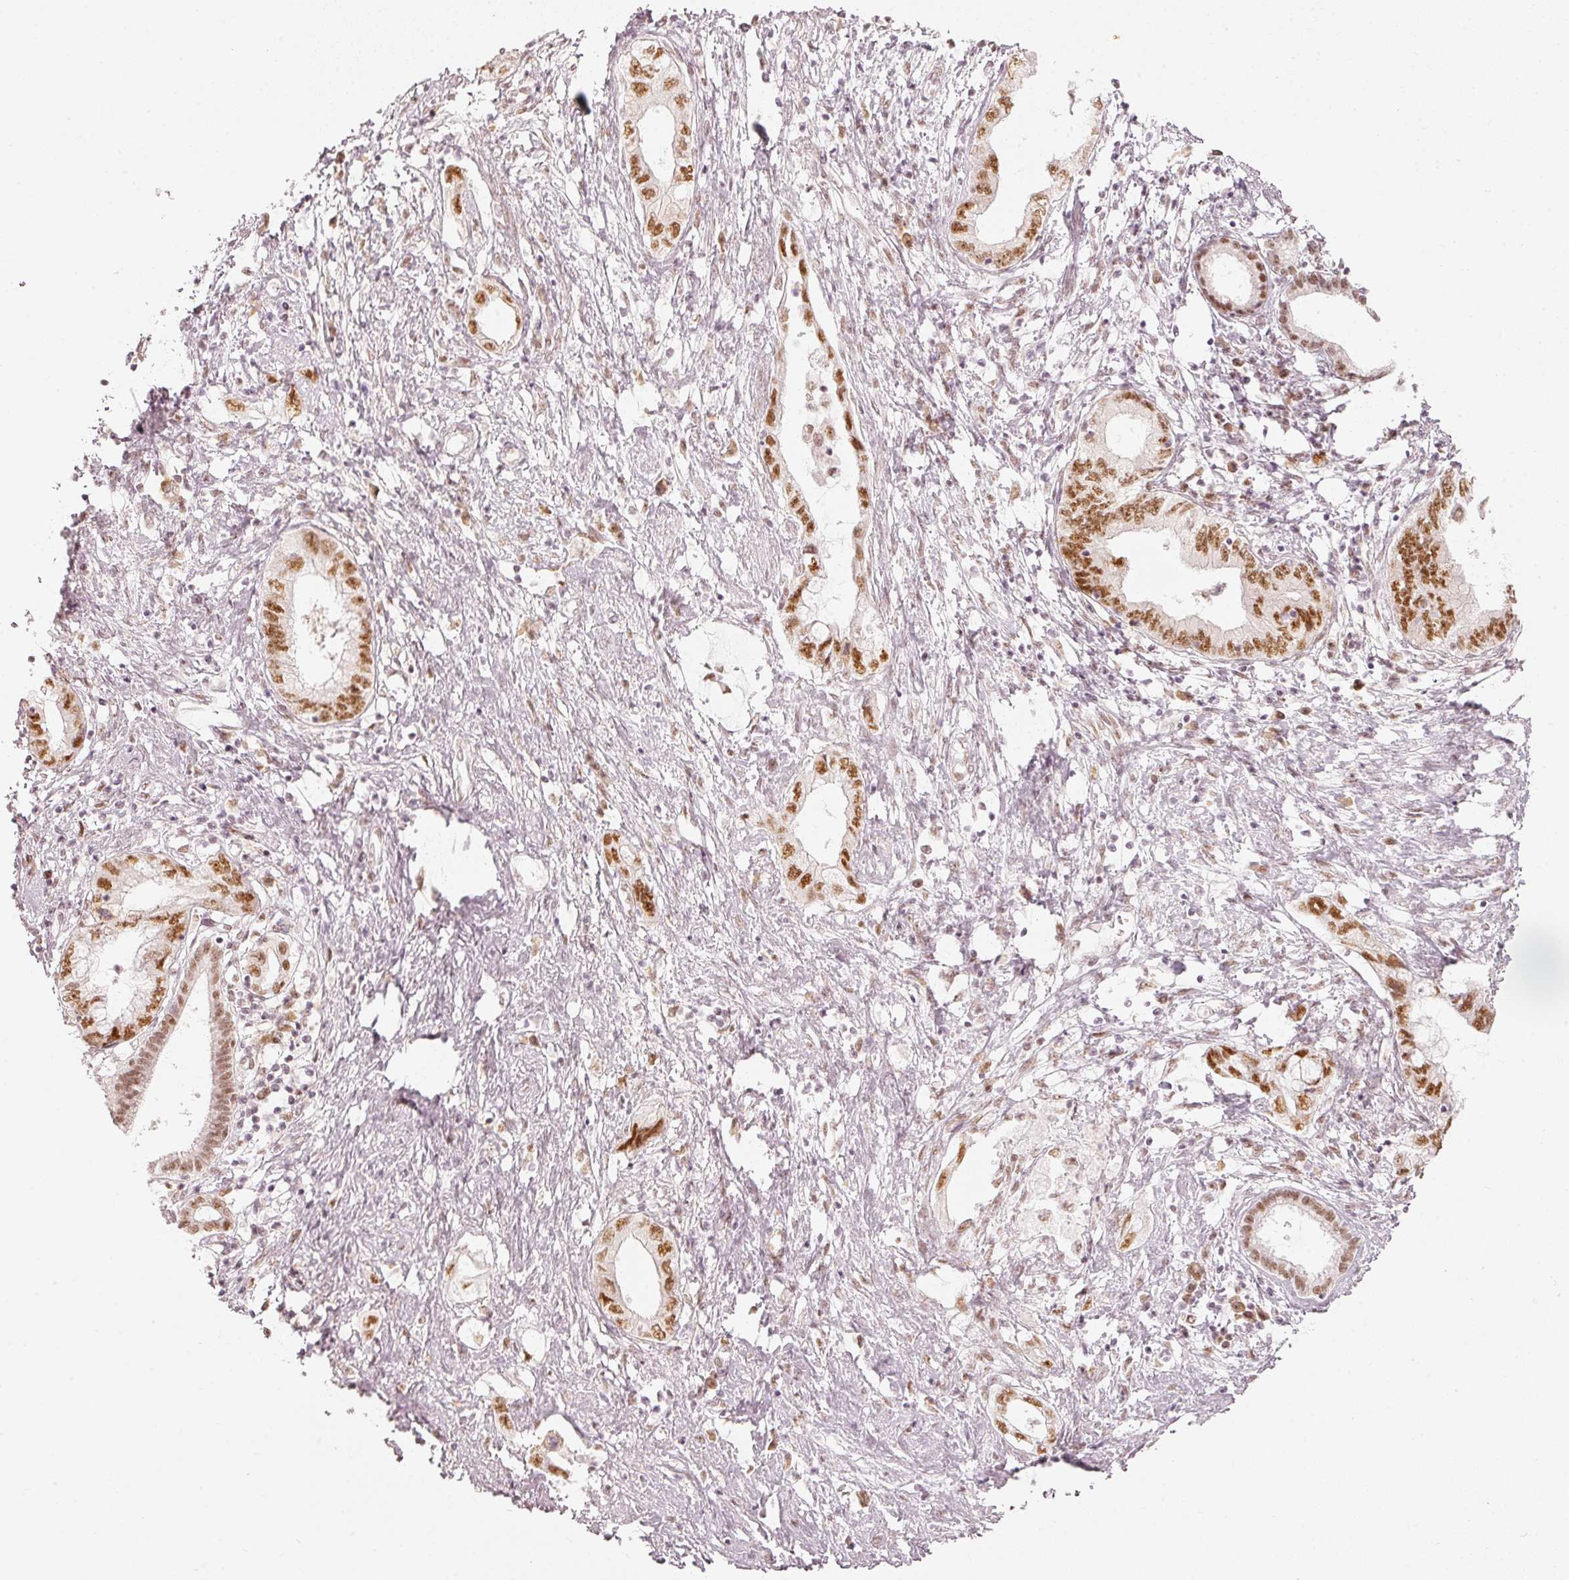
{"staining": {"intensity": "moderate", "quantity": ">75%", "location": "nuclear"}, "tissue": "pancreatic cancer", "cell_type": "Tumor cells", "image_type": "cancer", "snomed": [{"axis": "morphology", "description": "Adenocarcinoma, NOS"}, {"axis": "topography", "description": "Pancreas"}], "caption": "This histopathology image demonstrates pancreatic cancer (adenocarcinoma) stained with immunohistochemistry (IHC) to label a protein in brown. The nuclear of tumor cells show moderate positivity for the protein. Nuclei are counter-stained blue.", "gene": "PPP1R10", "patient": {"sex": "female", "age": 73}}